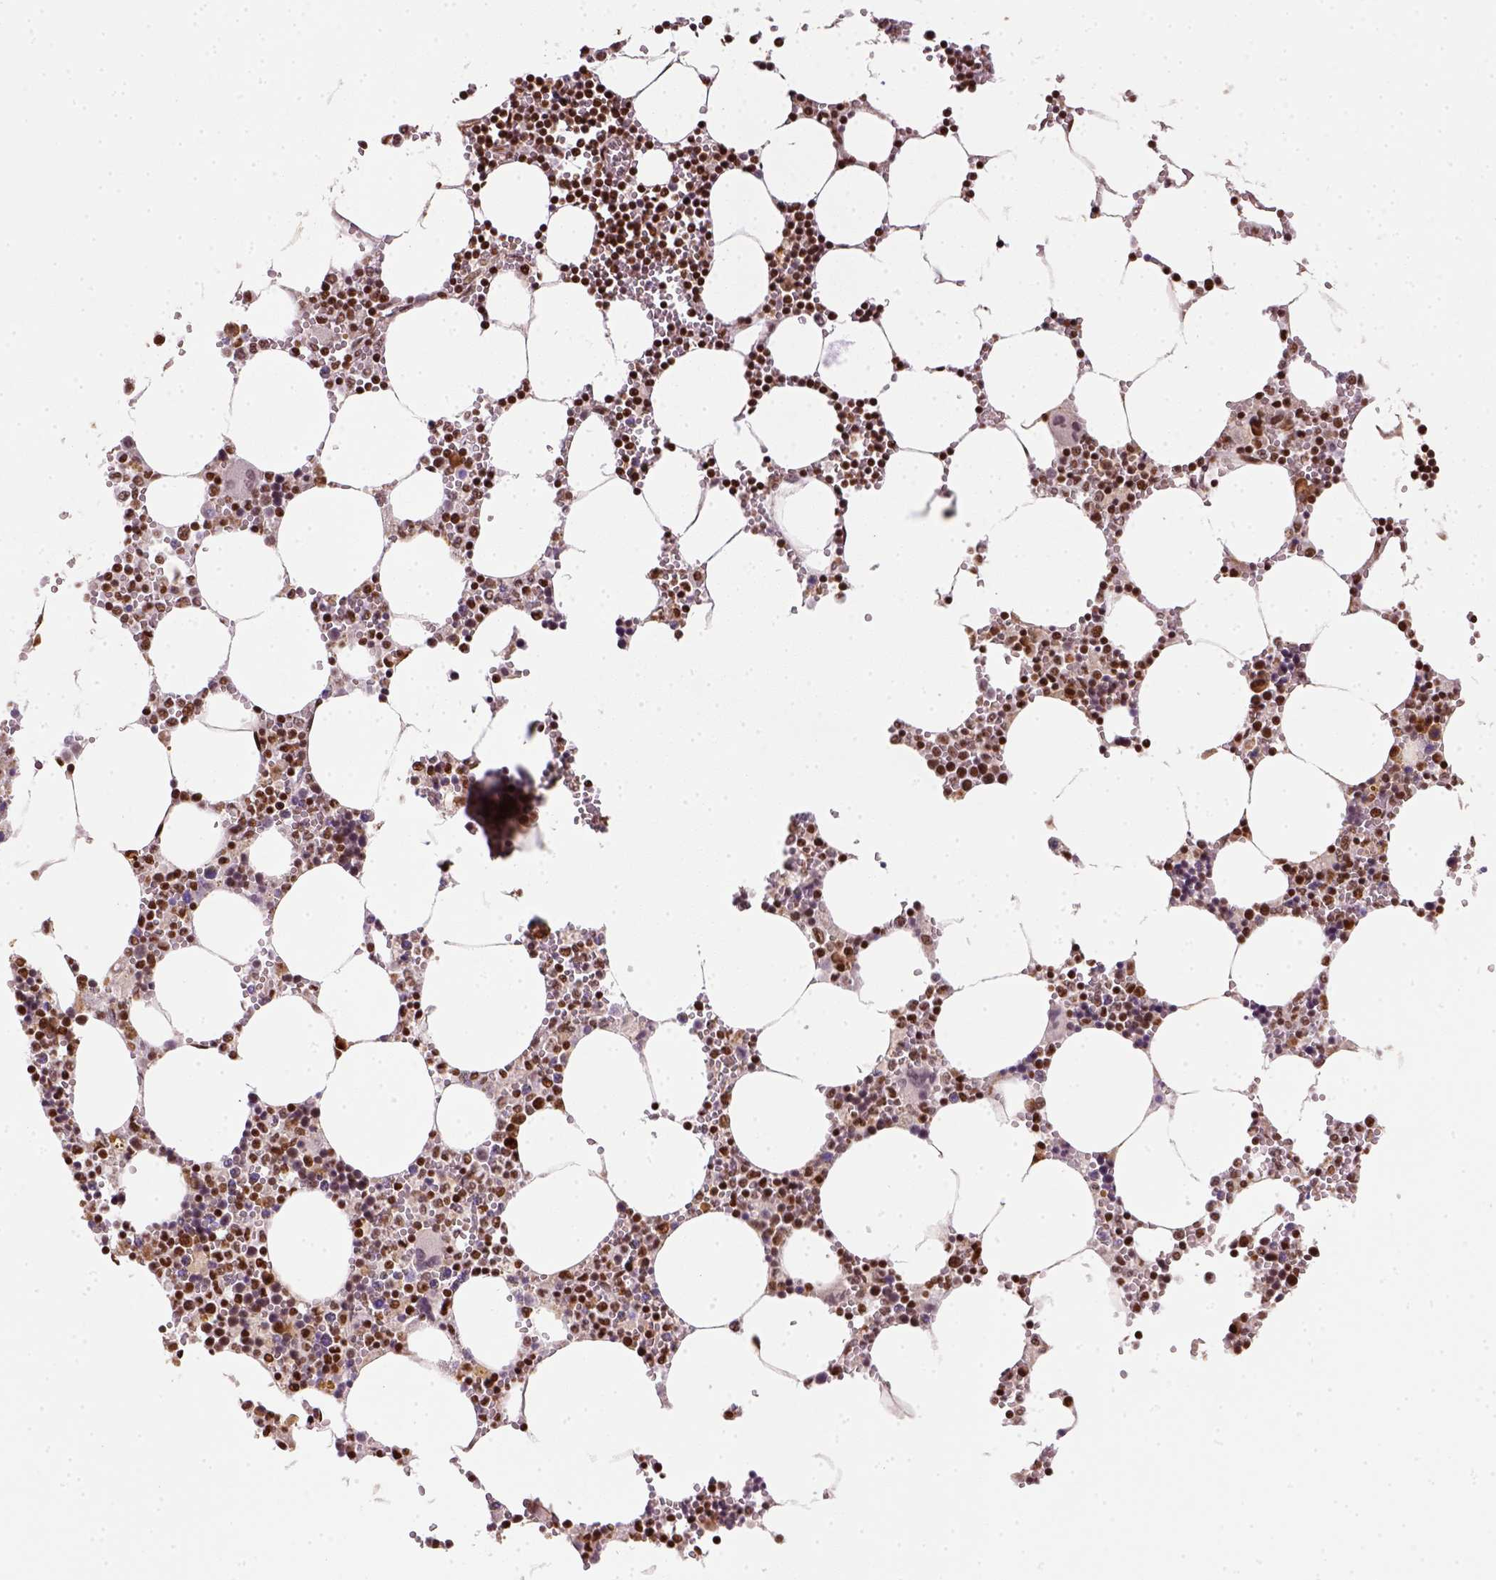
{"staining": {"intensity": "moderate", "quantity": ">75%", "location": "nuclear"}, "tissue": "bone marrow", "cell_type": "Hematopoietic cells", "image_type": "normal", "snomed": [{"axis": "morphology", "description": "Normal tissue, NOS"}, {"axis": "topography", "description": "Bone marrow"}], "caption": "DAB immunohistochemical staining of normal human bone marrow displays moderate nuclear protein positivity in about >75% of hematopoietic cells. Immunohistochemistry (ihc) stains the protein in brown and the nuclei are stained blue.", "gene": "CCAR1", "patient": {"sex": "male", "age": 54}}